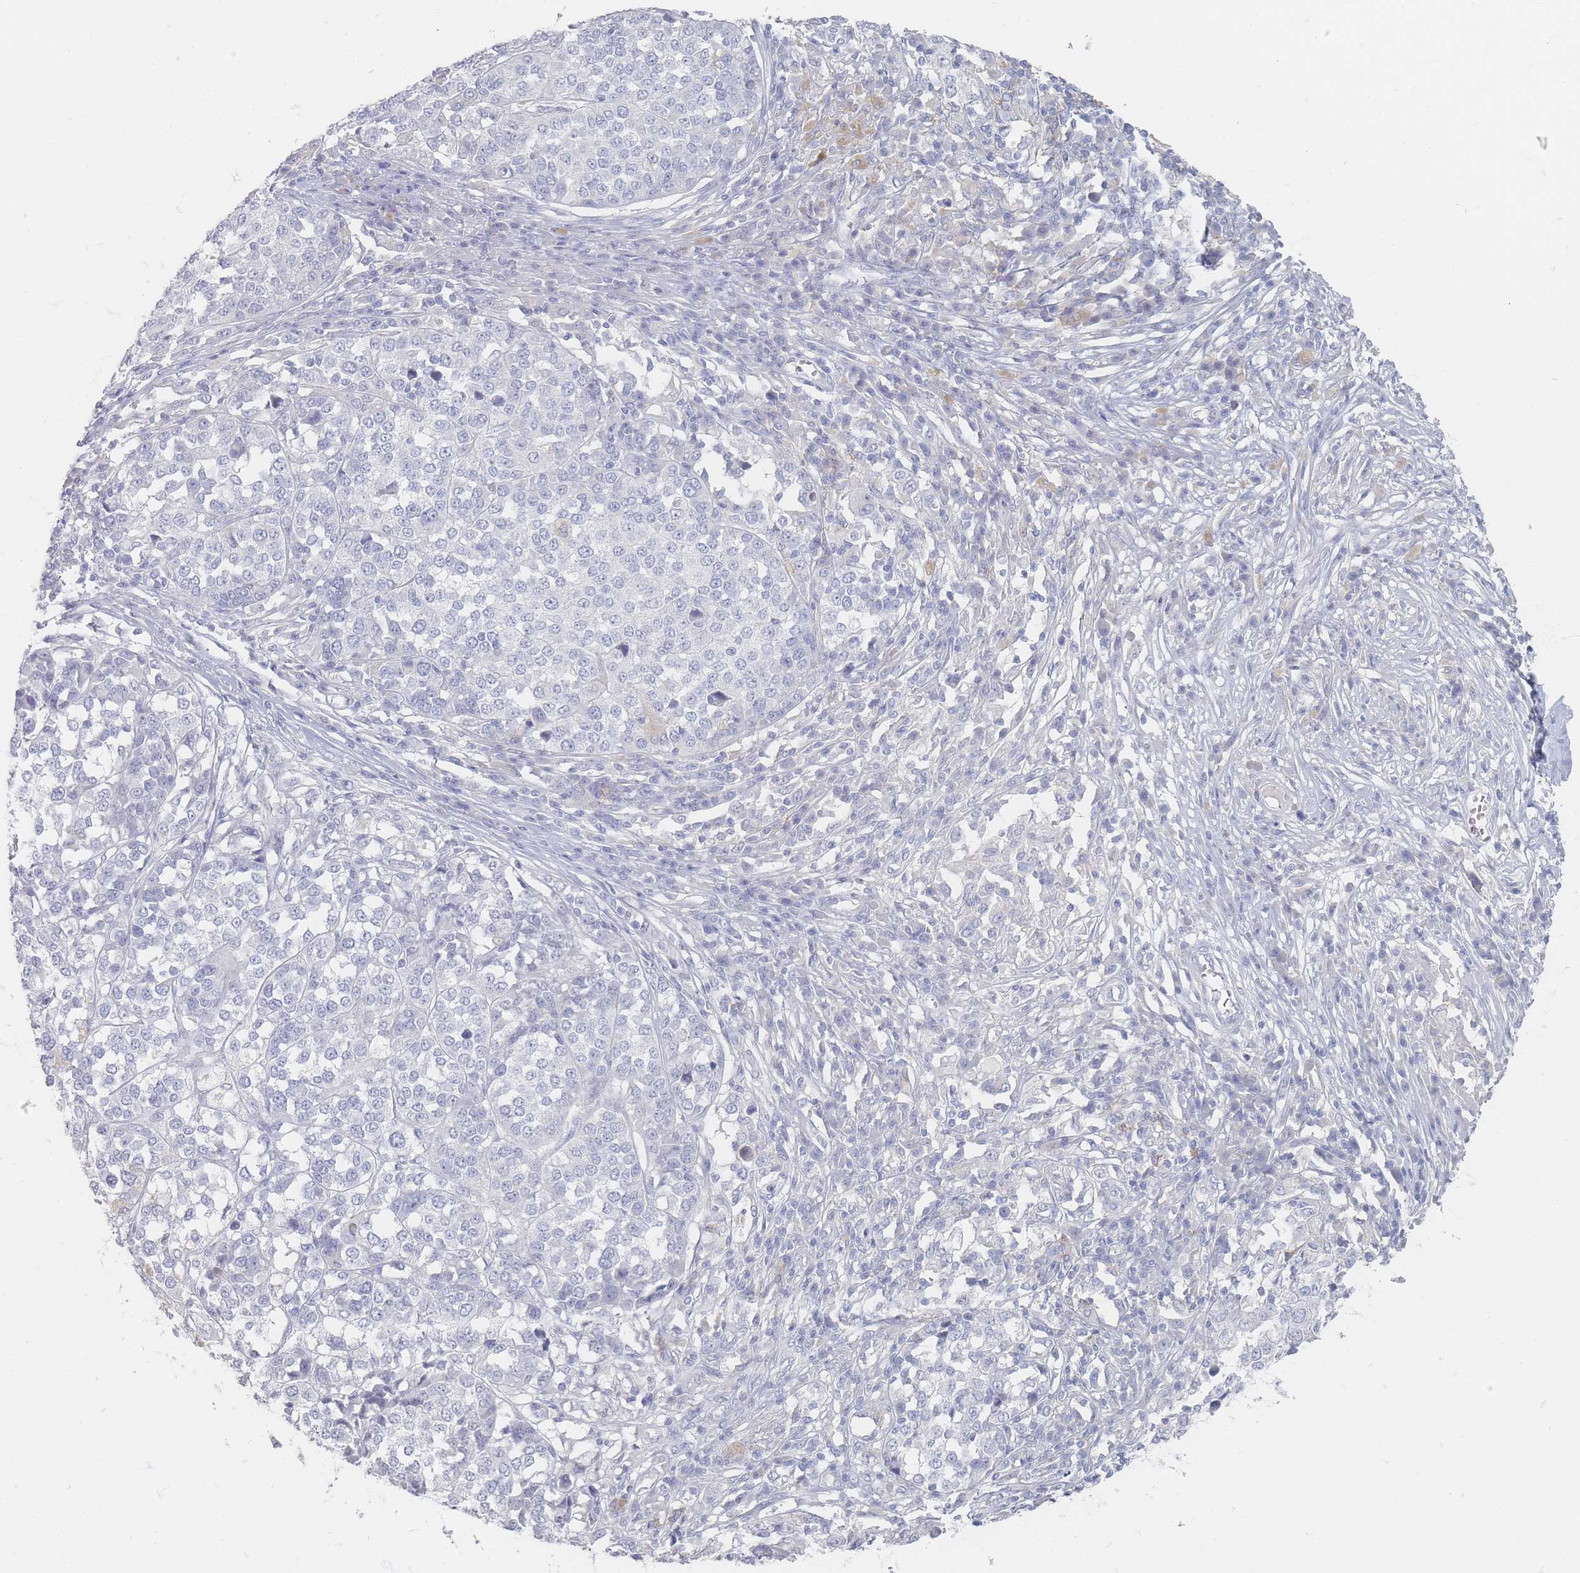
{"staining": {"intensity": "negative", "quantity": "none", "location": "none"}, "tissue": "melanoma", "cell_type": "Tumor cells", "image_type": "cancer", "snomed": [{"axis": "morphology", "description": "Malignant melanoma, Metastatic site"}, {"axis": "topography", "description": "Lymph node"}], "caption": "Tumor cells show no significant protein expression in malignant melanoma (metastatic site). (Brightfield microscopy of DAB immunohistochemistry (IHC) at high magnification).", "gene": "CD37", "patient": {"sex": "male", "age": 44}}